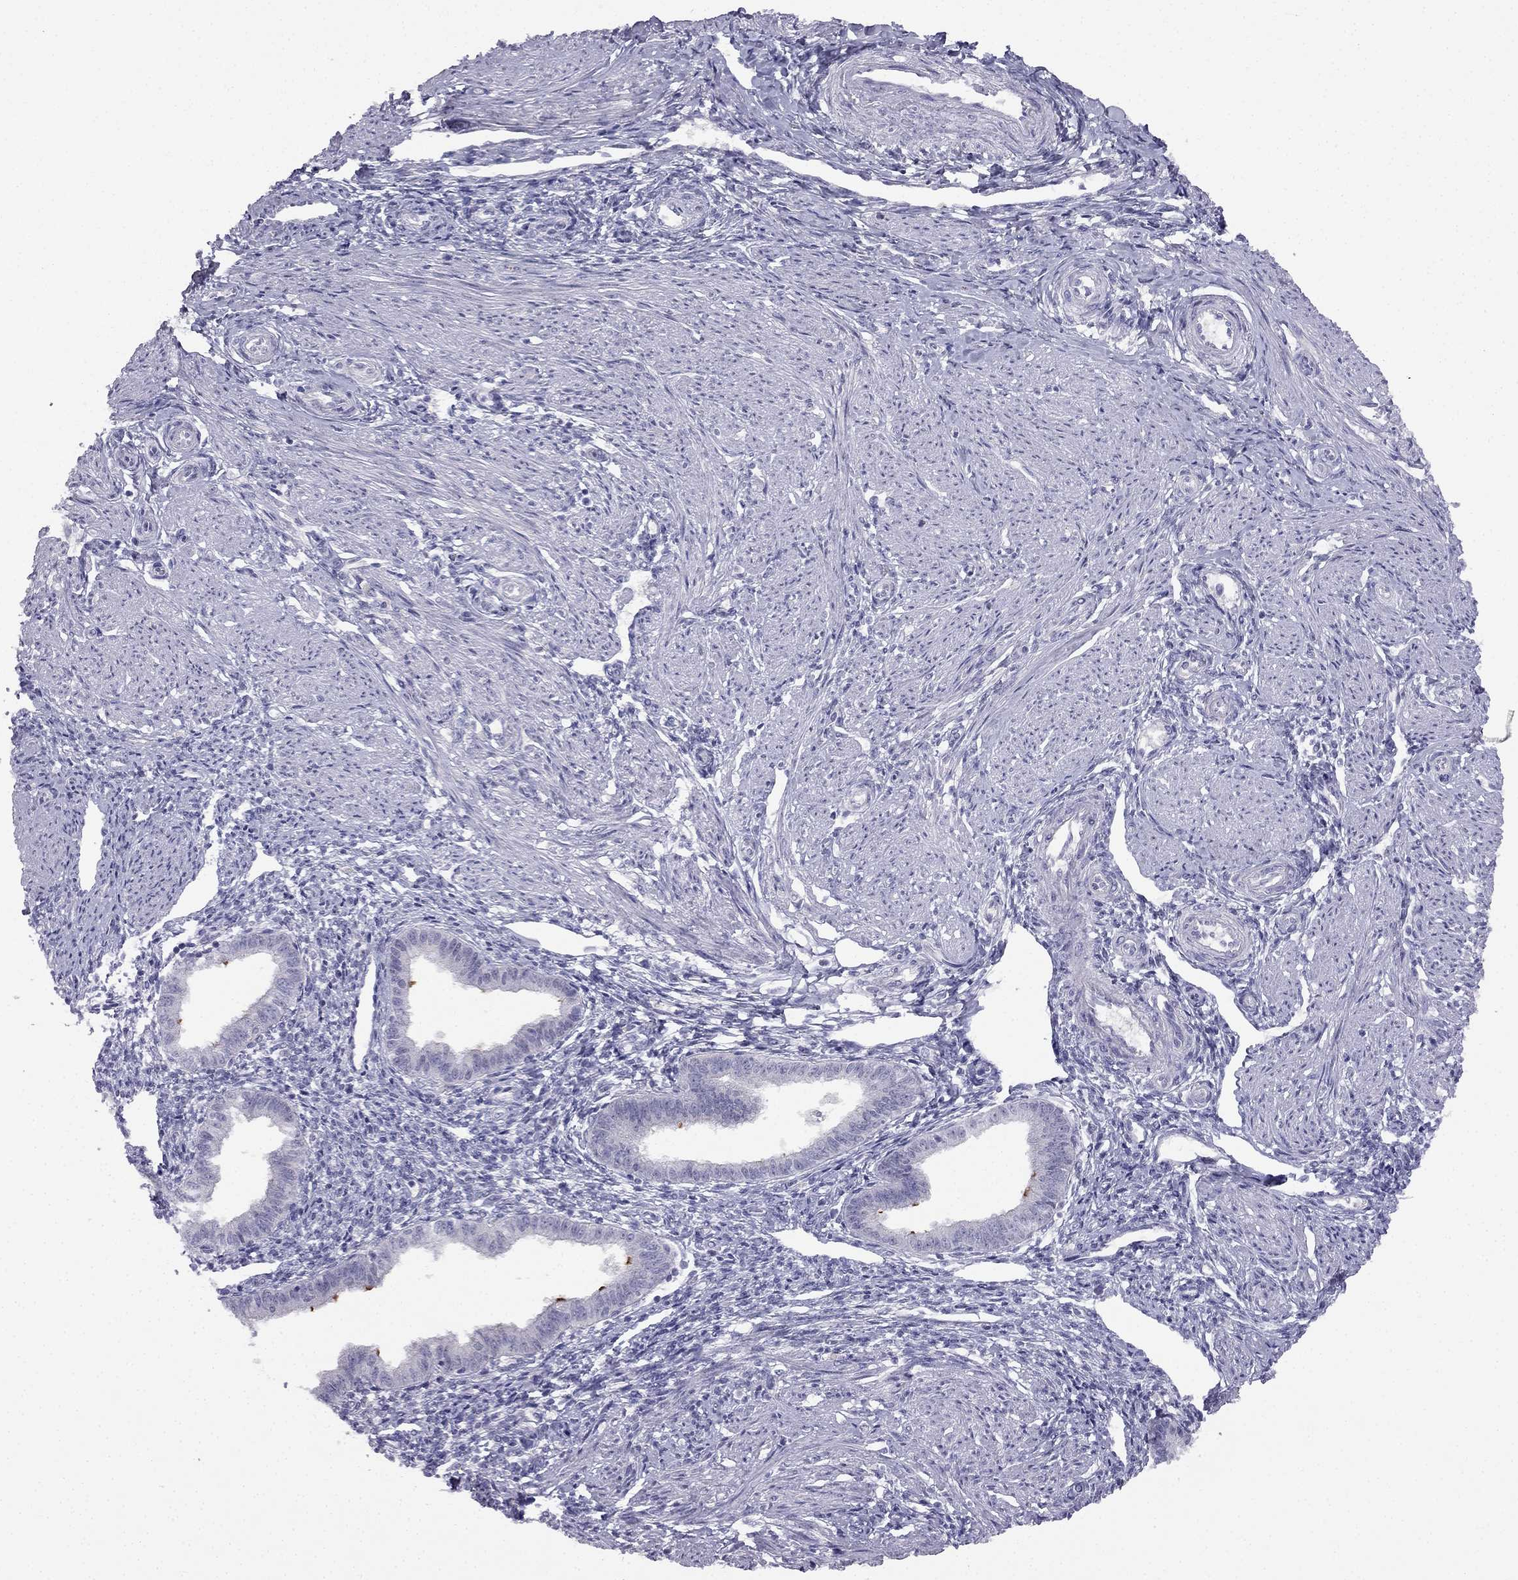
{"staining": {"intensity": "negative", "quantity": "none", "location": "none"}, "tissue": "endometrium", "cell_type": "Cells in endometrial stroma", "image_type": "normal", "snomed": [{"axis": "morphology", "description": "Normal tissue, NOS"}, {"axis": "topography", "description": "Endometrium"}], "caption": "The histopathology image displays no significant expression in cells in endometrial stroma of endometrium. The staining was performed using DAB to visualize the protein expression in brown, while the nuclei were stained in blue with hematoxylin (Magnification: 20x).", "gene": "C16orf89", "patient": {"sex": "female", "age": 37}}